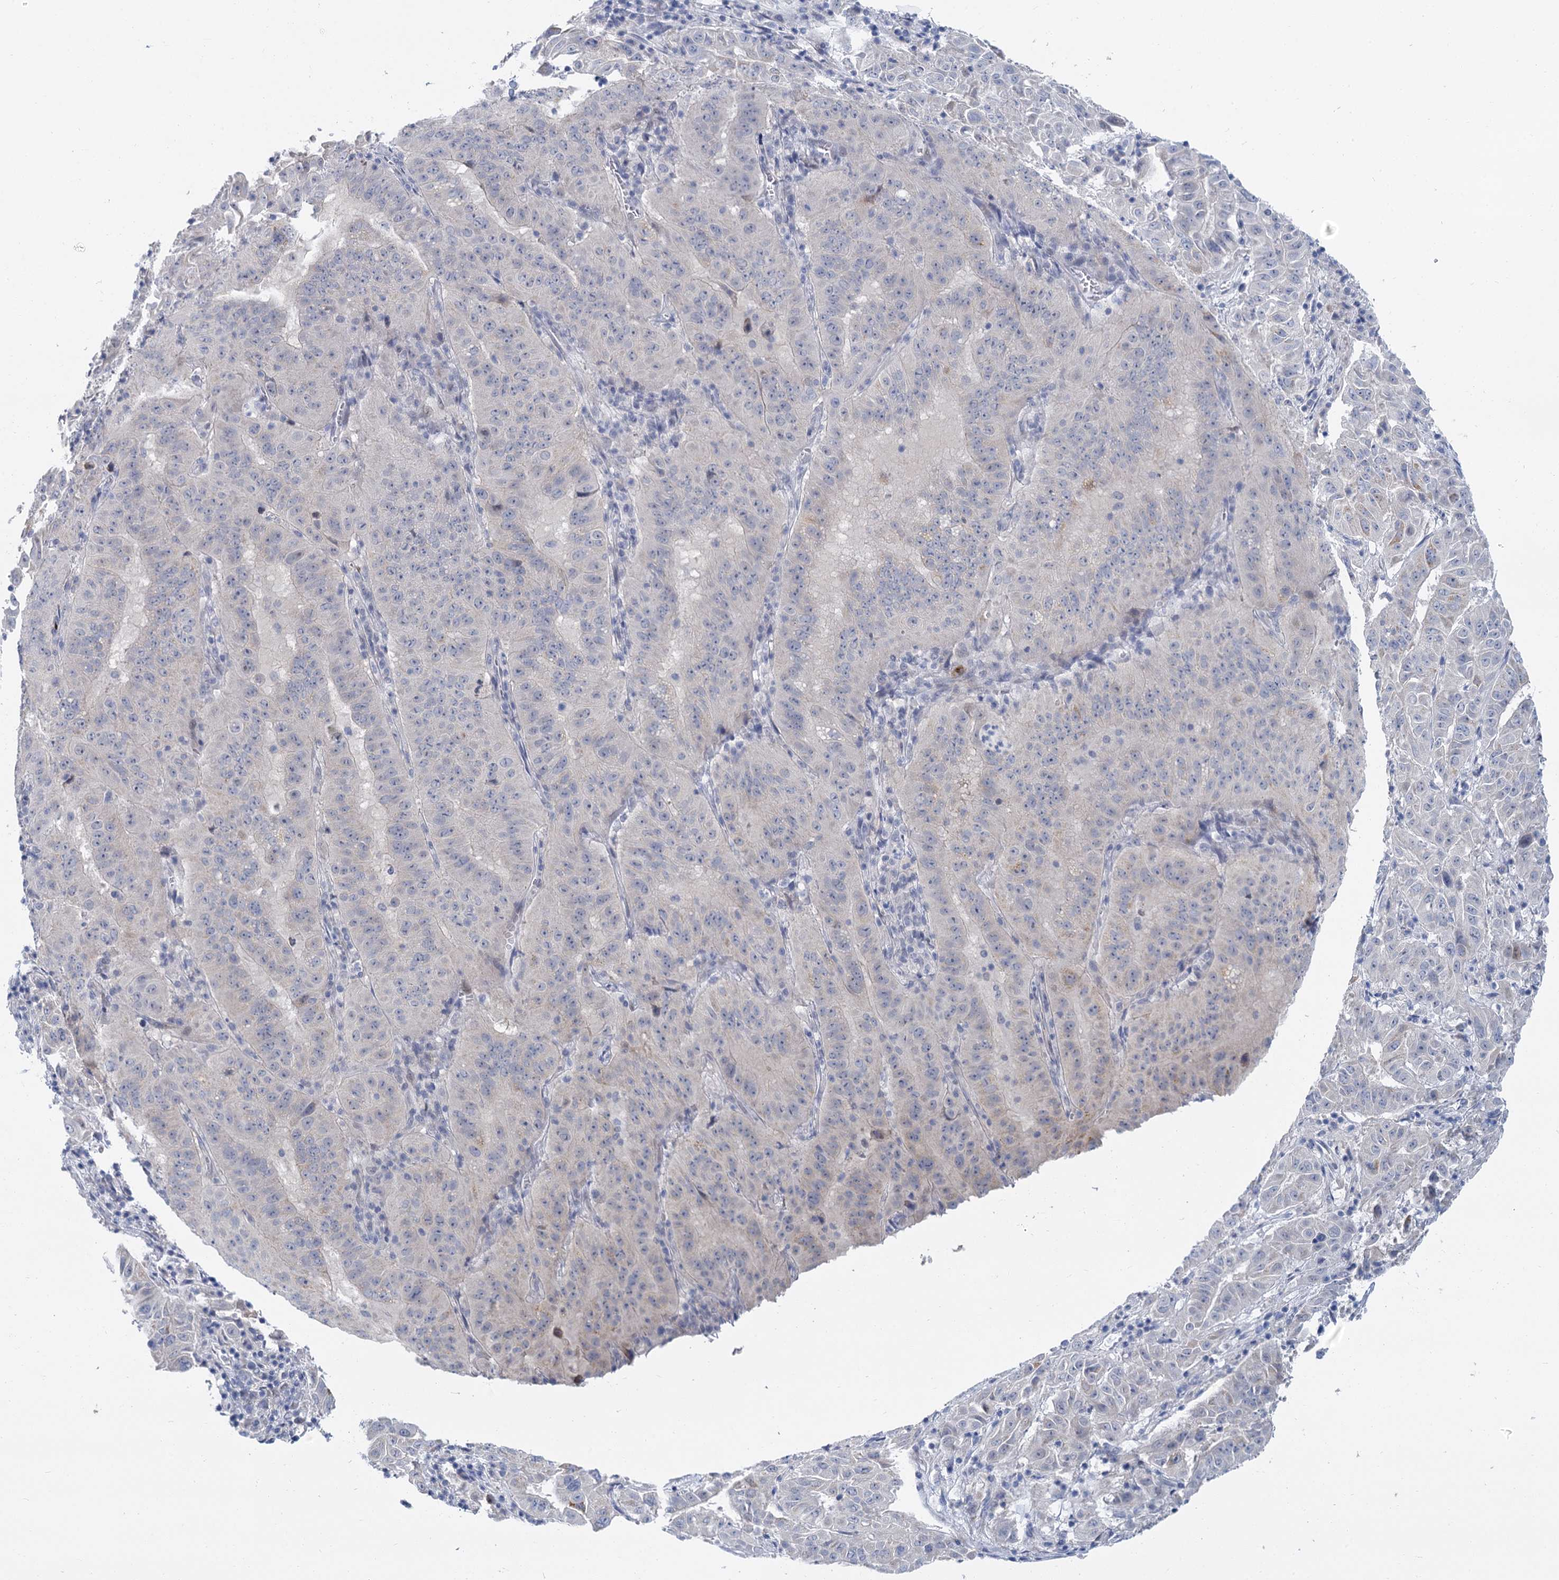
{"staining": {"intensity": "negative", "quantity": "none", "location": "none"}, "tissue": "pancreatic cancer", "cell_type": "Tumor cells", "image_type": "cancer", "snomed": [{"axis": "morphology", "description": "Adenocarcinoma, NOS"}, {"axis": "topography", "description": "Pancreas"}], "caption": "DAB immunohistochemical staining of human pancreatic cancer demonstrates no significant positivity in tumor cells.", "gene": "ACRBP", "patient": {"sex": "male", "age": 63}}